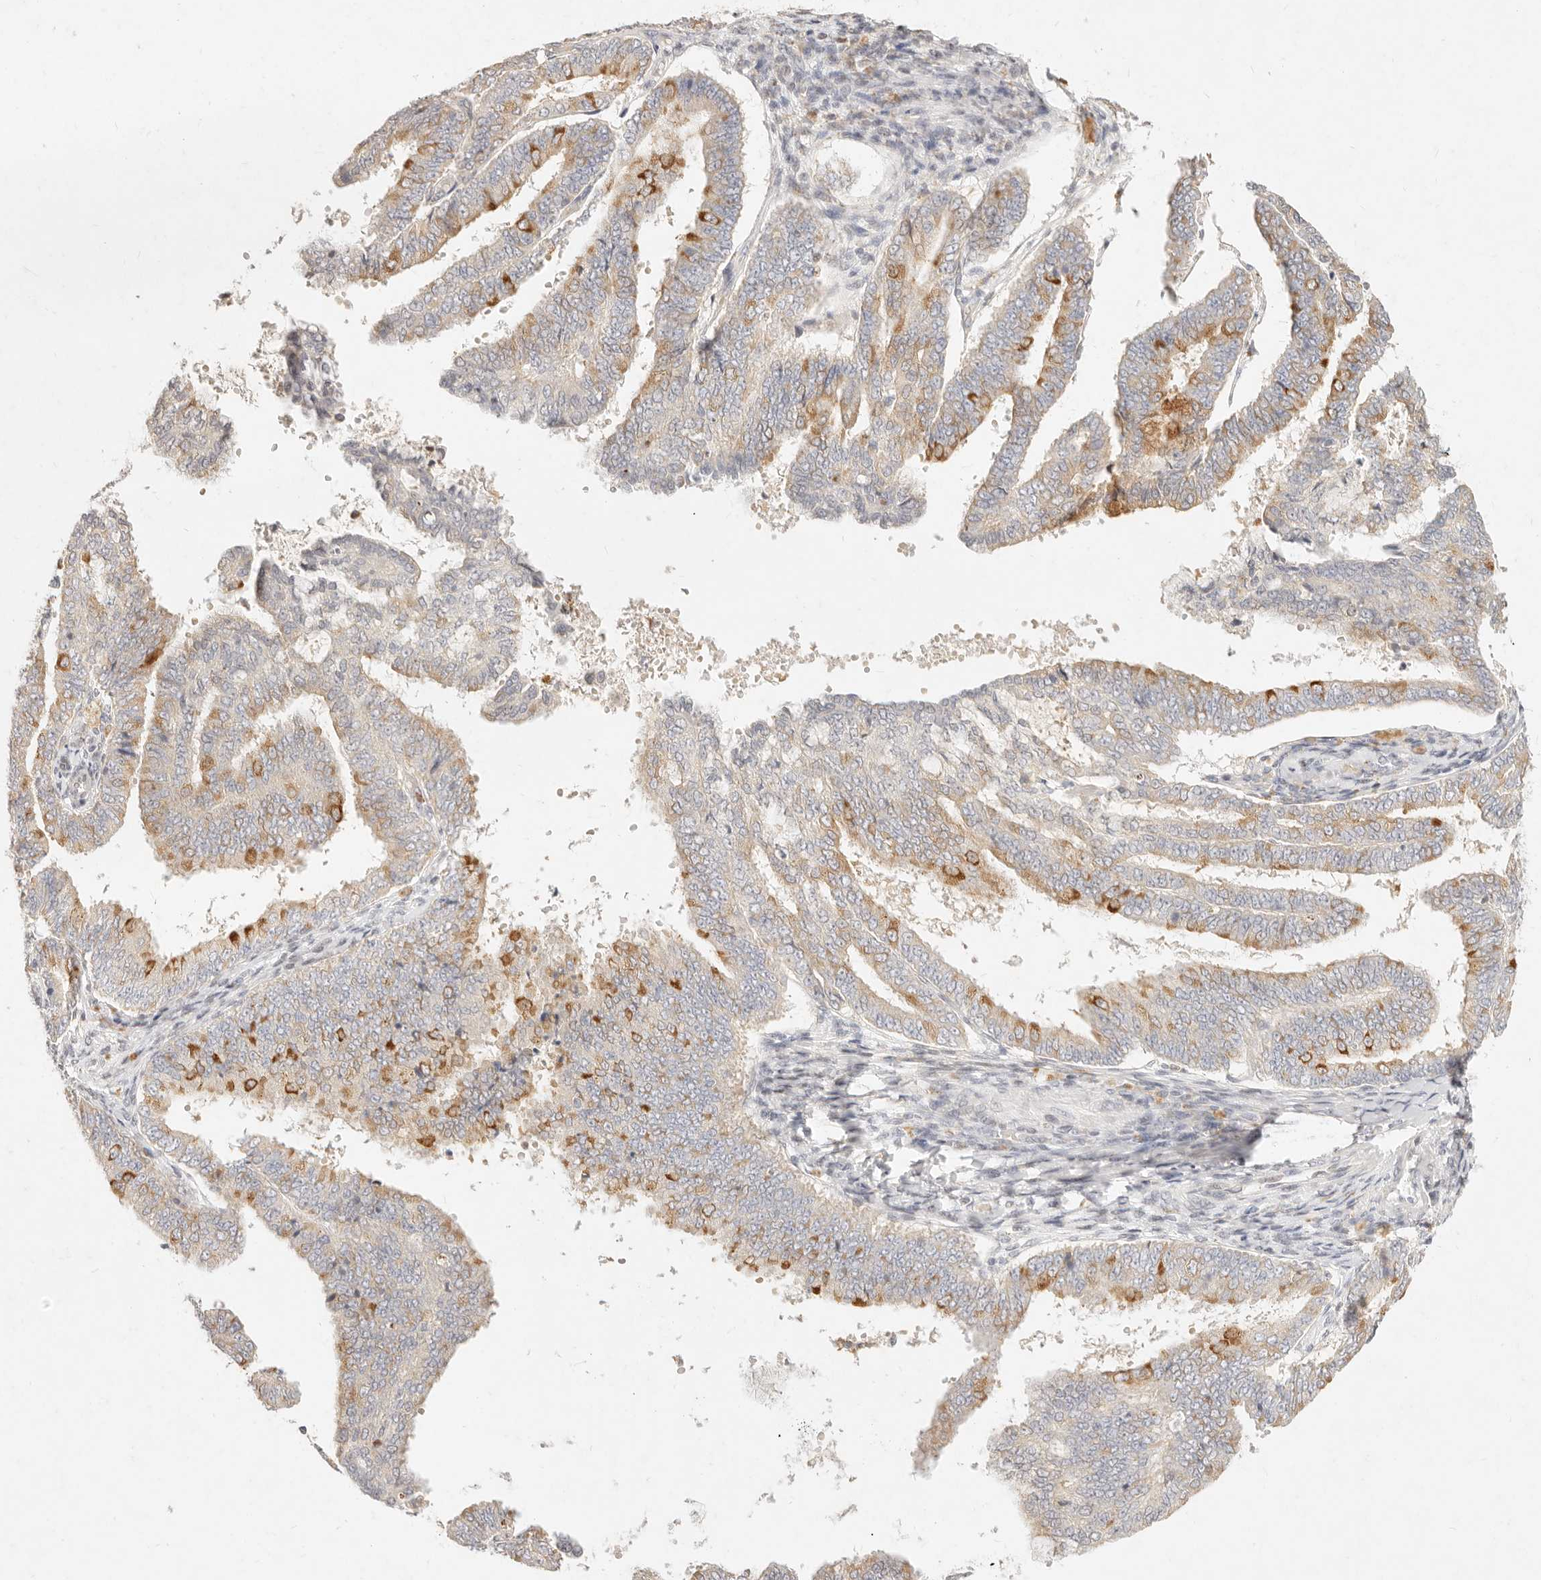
{"staining": {"intensity": "moderate", "quantity": "25%-75%", "location": "cytoplasmic/membranous"}, "tissue": "endometrial cancer", "cell_type": "Tumor cells", "image_type": "cancer", "snomed": [{"axis": "morphology", "description": "Adenocarcinoma, NOS"}, {"axis": "topography", "description": "Endometrium"}], "caption": "This is an image of immunohistochemistry (IHC) staining of endometrial adenocarcinoma, which shows moderate staining in the cytoplasmic/membranous of tumor cells.", "gene": "ASCL3", "patient": {"sex": "female", "age": 63}}